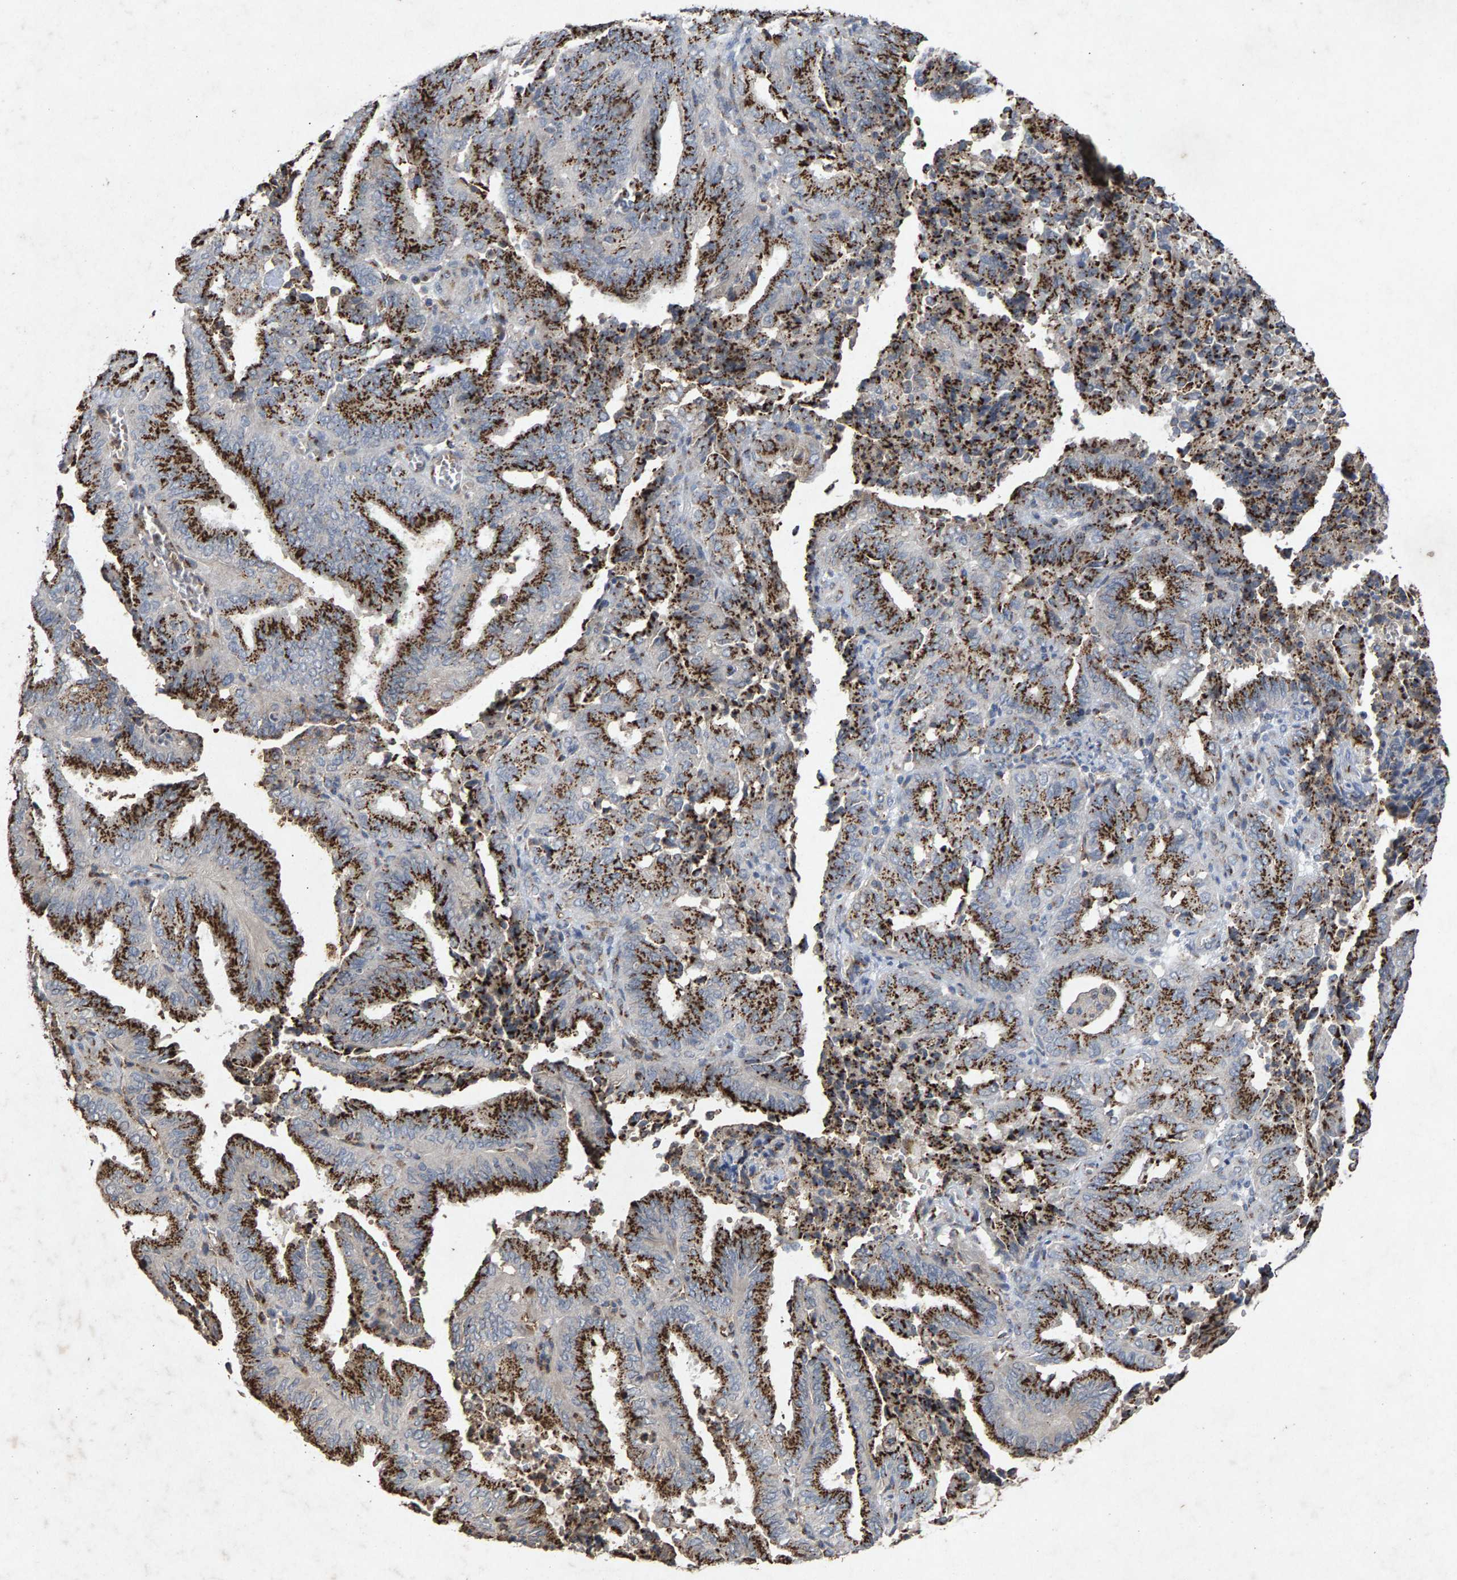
{"staining": {"intensity": "strong", "quantity": ">75%", "location": "cytoplasmic/membranous"}, "tissue": "endometrial cancer", "cell_type": "Tumor cells", "image_type": "cancer", "snomed": [{"axis": "morphology", "description": "Adenocarcinoma, NOS"}, {"axis": "topography", "description": "Uterus"}], "caption": "Protein expression analysis of human endometrial adenocarcinoma reveals strong cytoplasmic/membranous staining in about >75% of tumor cells.", "gene": "MAN2A1", "patient": {"sex": "female", "age": 60}}